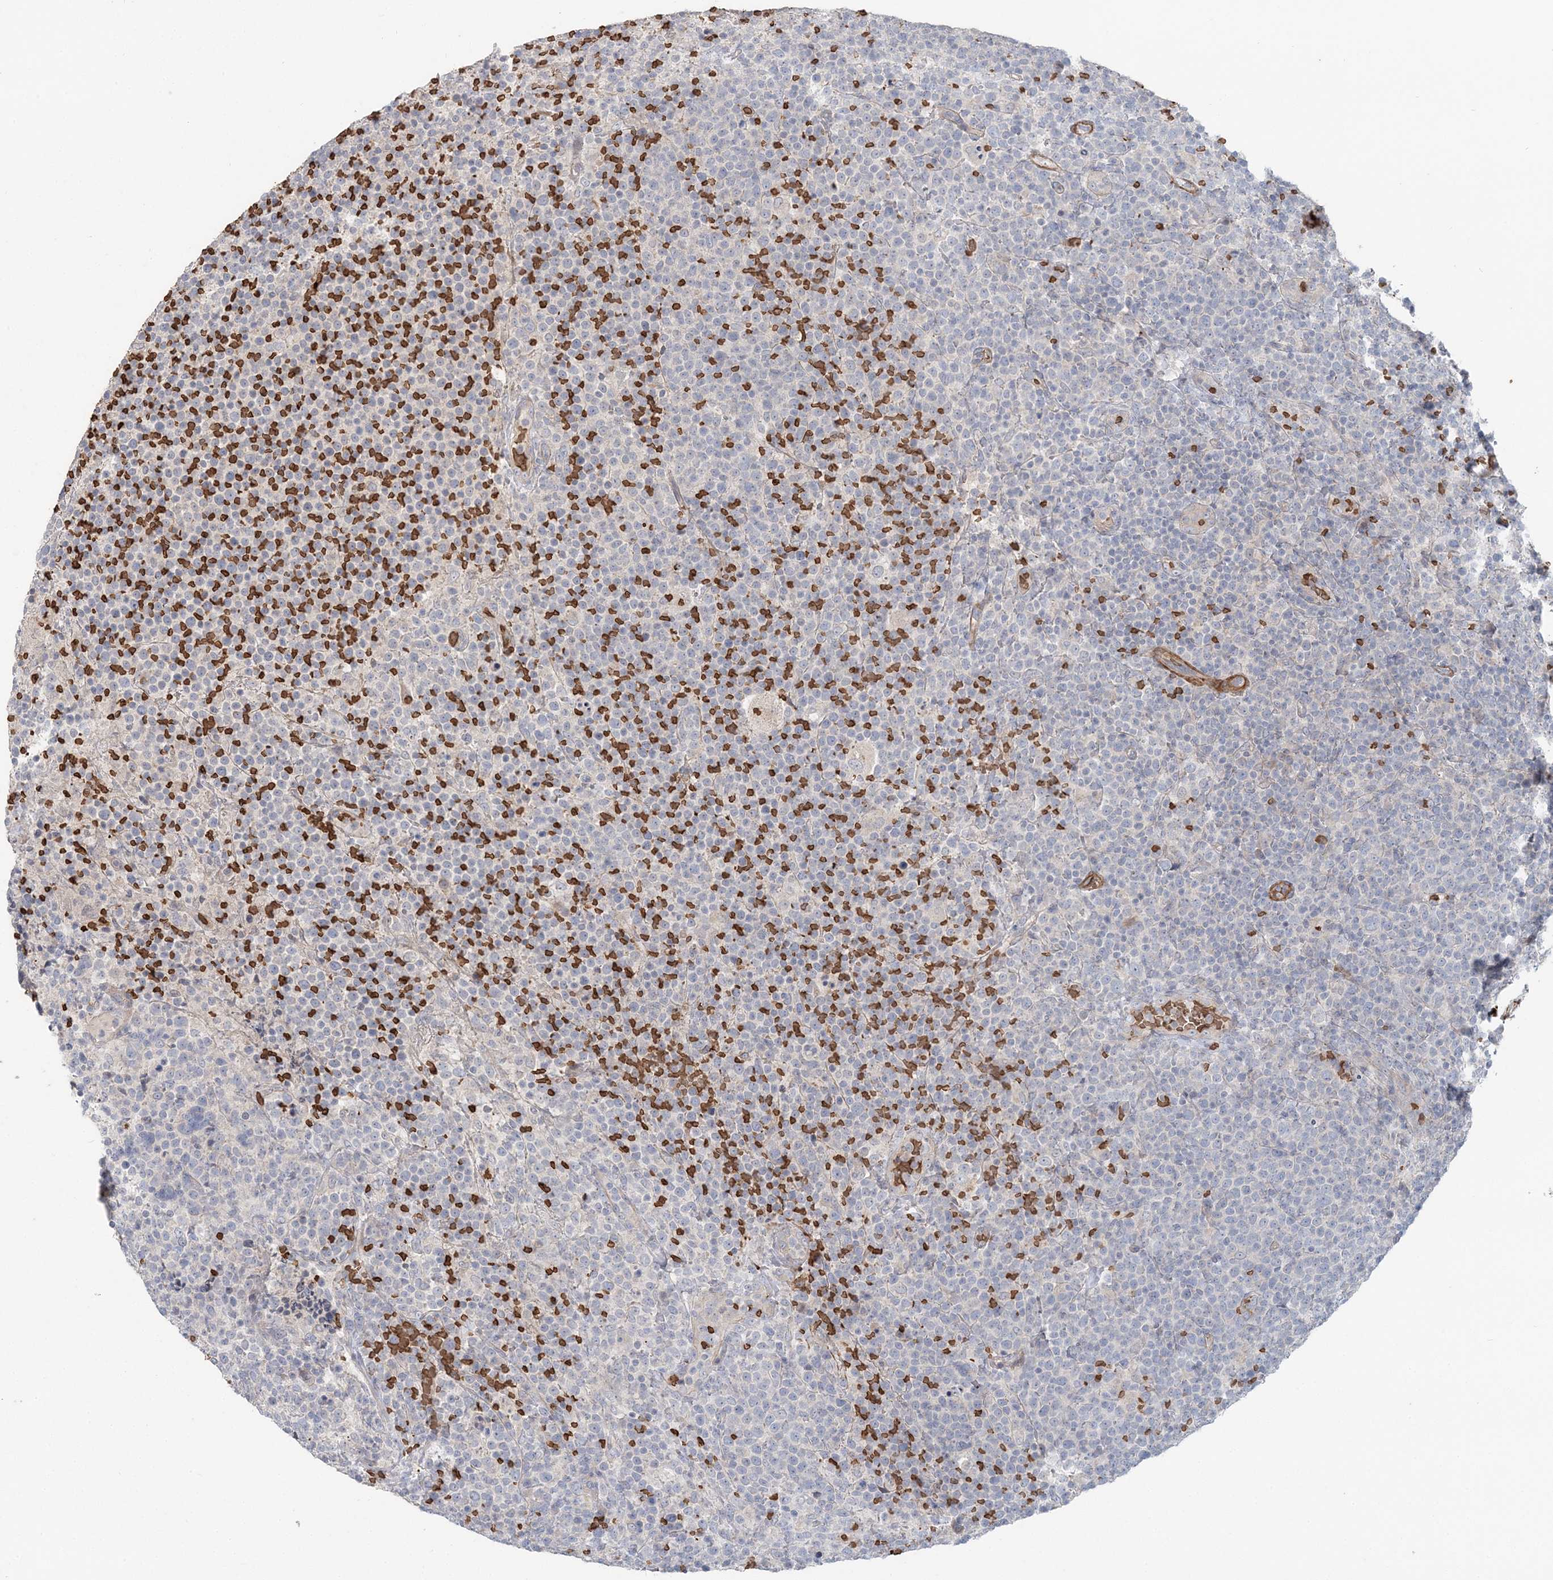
{"staining": {"intensity": "negative", "quantity": "none", "location": "none"}, "tissue": "lymphoma", "cell_type": "Tumor cells", "image_type": "cancer", "snomed": [{"axis": "morphology", "description": "Malignant lymphoma, non-Hodgkin's type, High grade"}, {"axis": "topography", "description": "Lymph node"}], "caption": "High power microscopy micrograph of an immunohistochemistry (IHC) image of lymphoma, revealing no significant expression in tumor cells.", "gene": "SERINC1", "patient": {"sex": "male", "age": 61}}